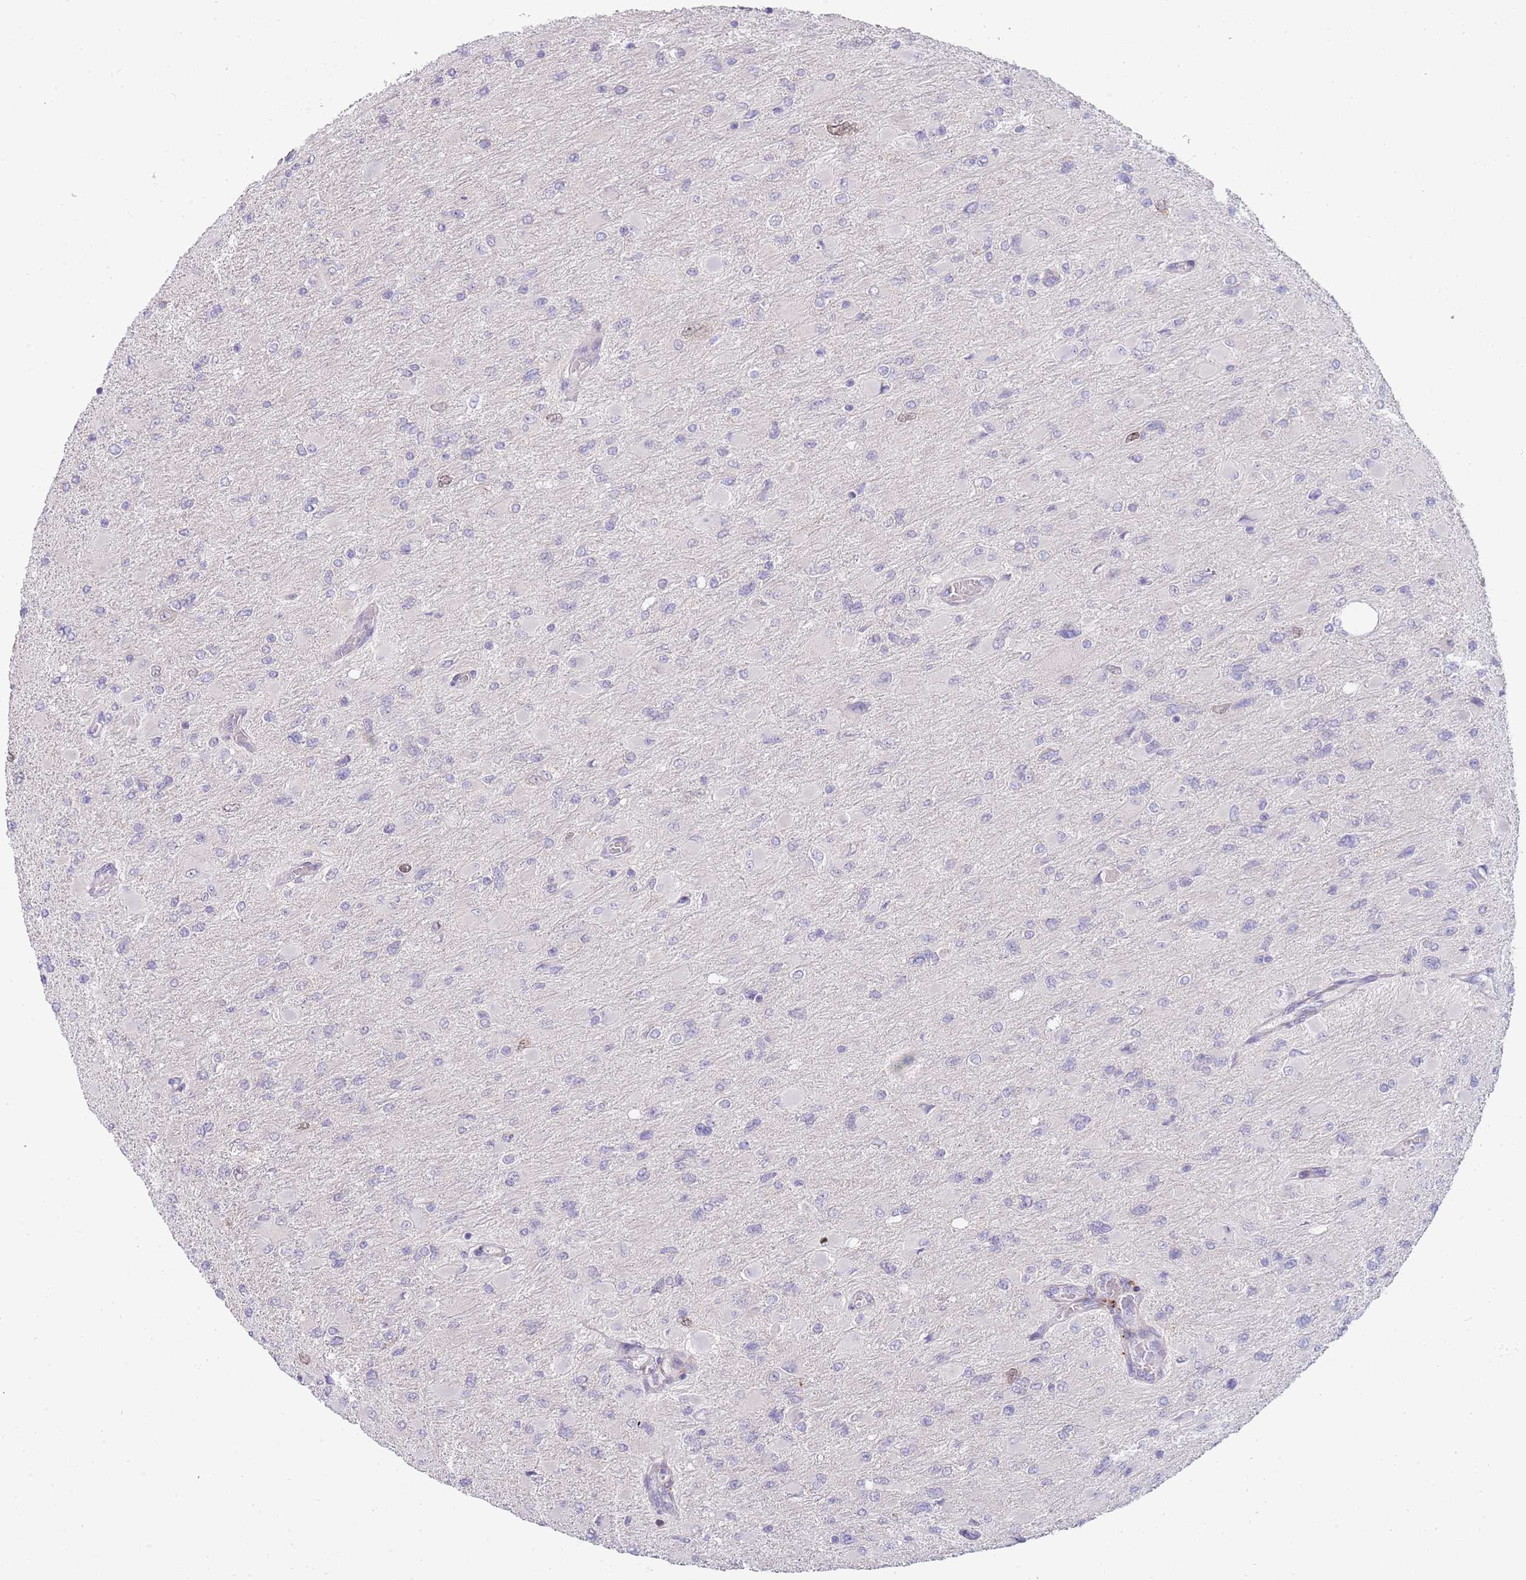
{"staining": {"intensity": "negative", "quantity": "none", "location": "none"}, "tissue": "glioma", "cell_type": "Tumor cells", "image_type": "cancer", "snomed": [{"axis": "morphology", "description": "Glioma, malignant, High grade"}, {"axis": "topography", "description": "Cerebral cortex"}], "caption": "The micrograph shows no significant expression in tumor cells of glioma.", "gene": "PIMREG", "patient": {"sex": "female", "age": 36}}